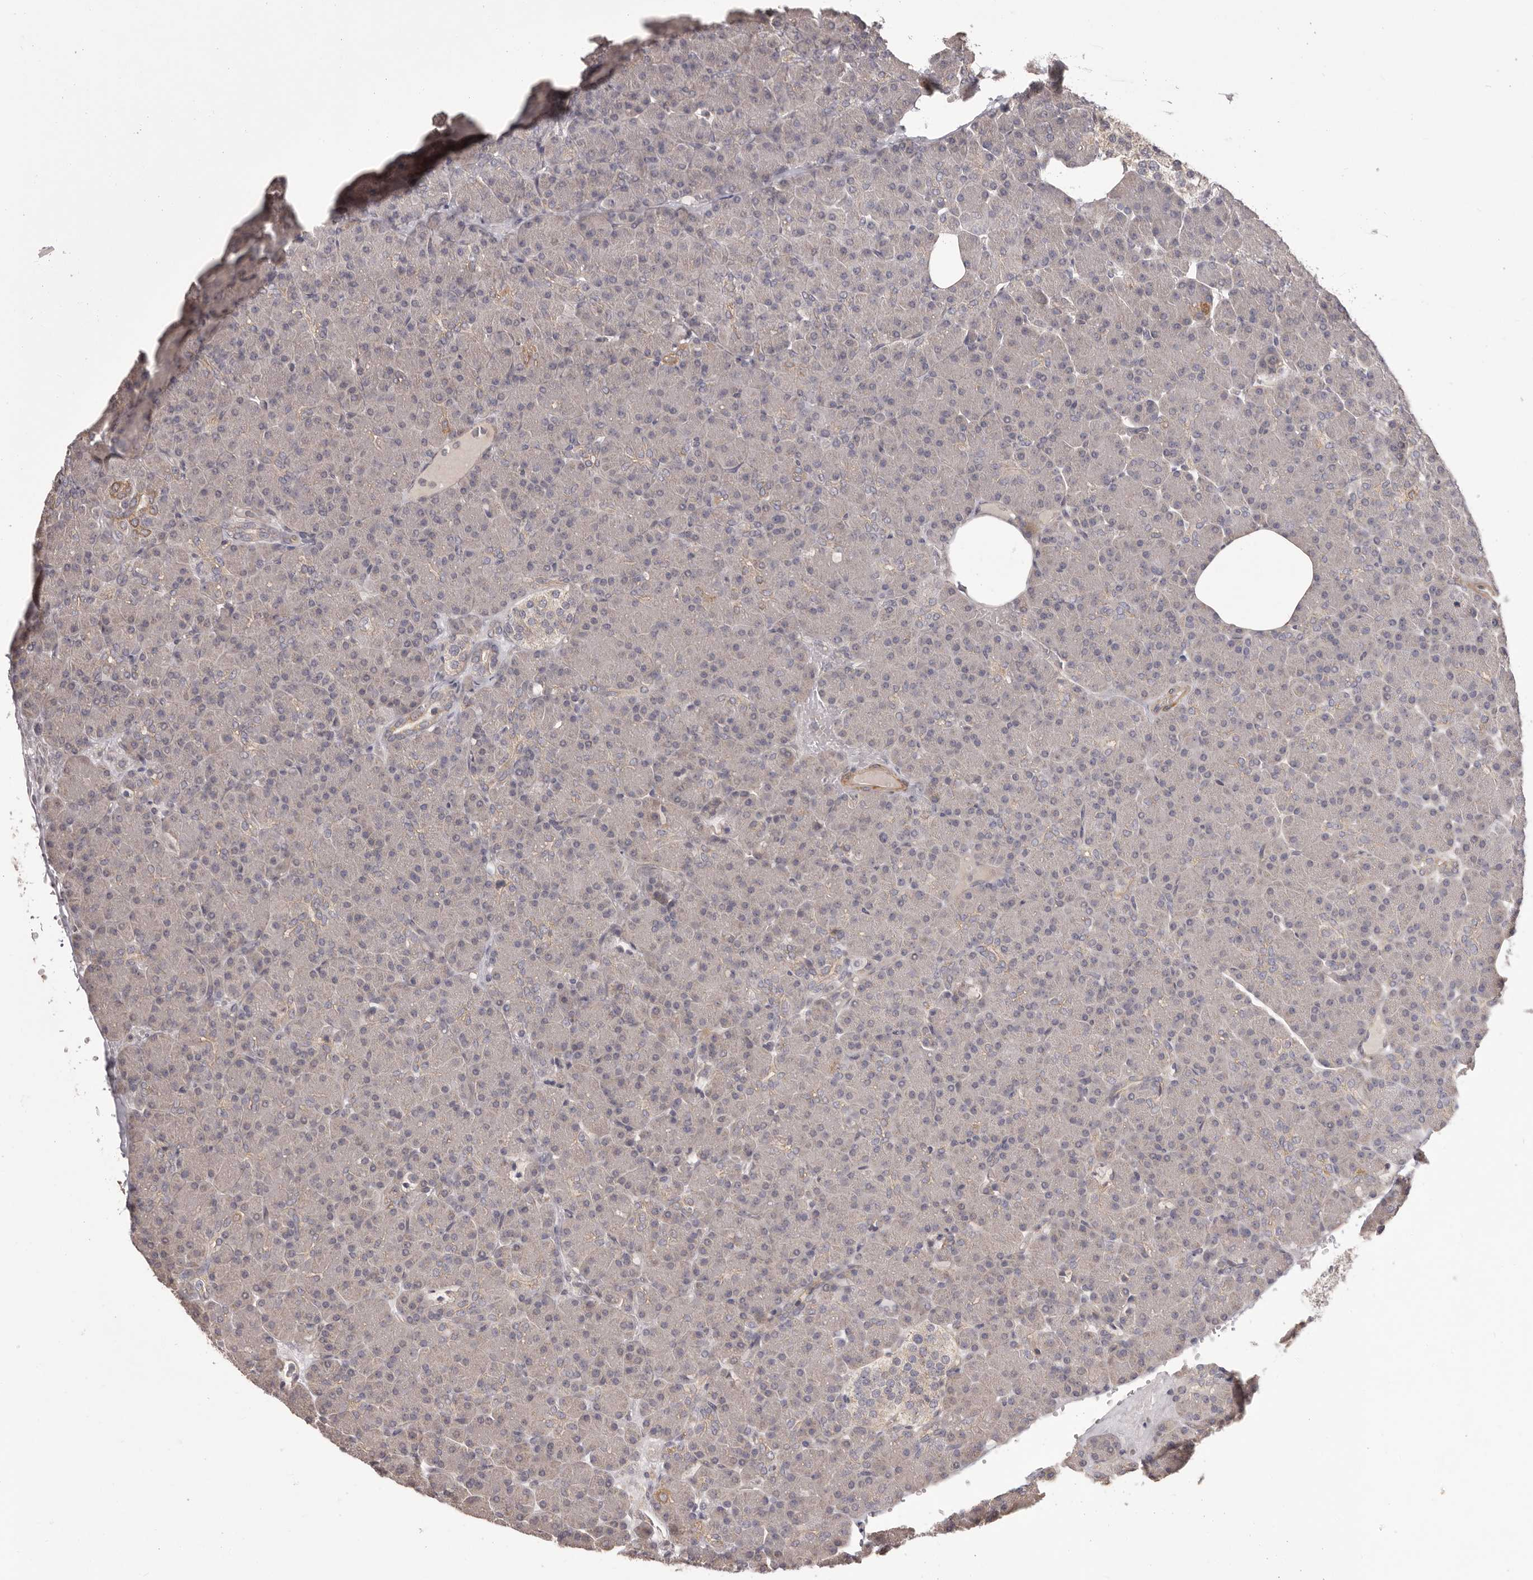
{"staining": {"intensity": "negative", "quantity": "none", "location": "none"}, "tissue": "pancreas", "cell_type": "Exocrine glandular cells", "image_type": "normal", "snomed": [{"axis": "morphology", "description": "Normal tissue, NOS"}, {"axis": "topography", "description": "Pancreas"}], "caption": "The histopathology image exhibits no significant staining in exocrine glandular cells of pancreas.", "gene": "HRH1", "patient": {"sex": "female", "age": 43}}